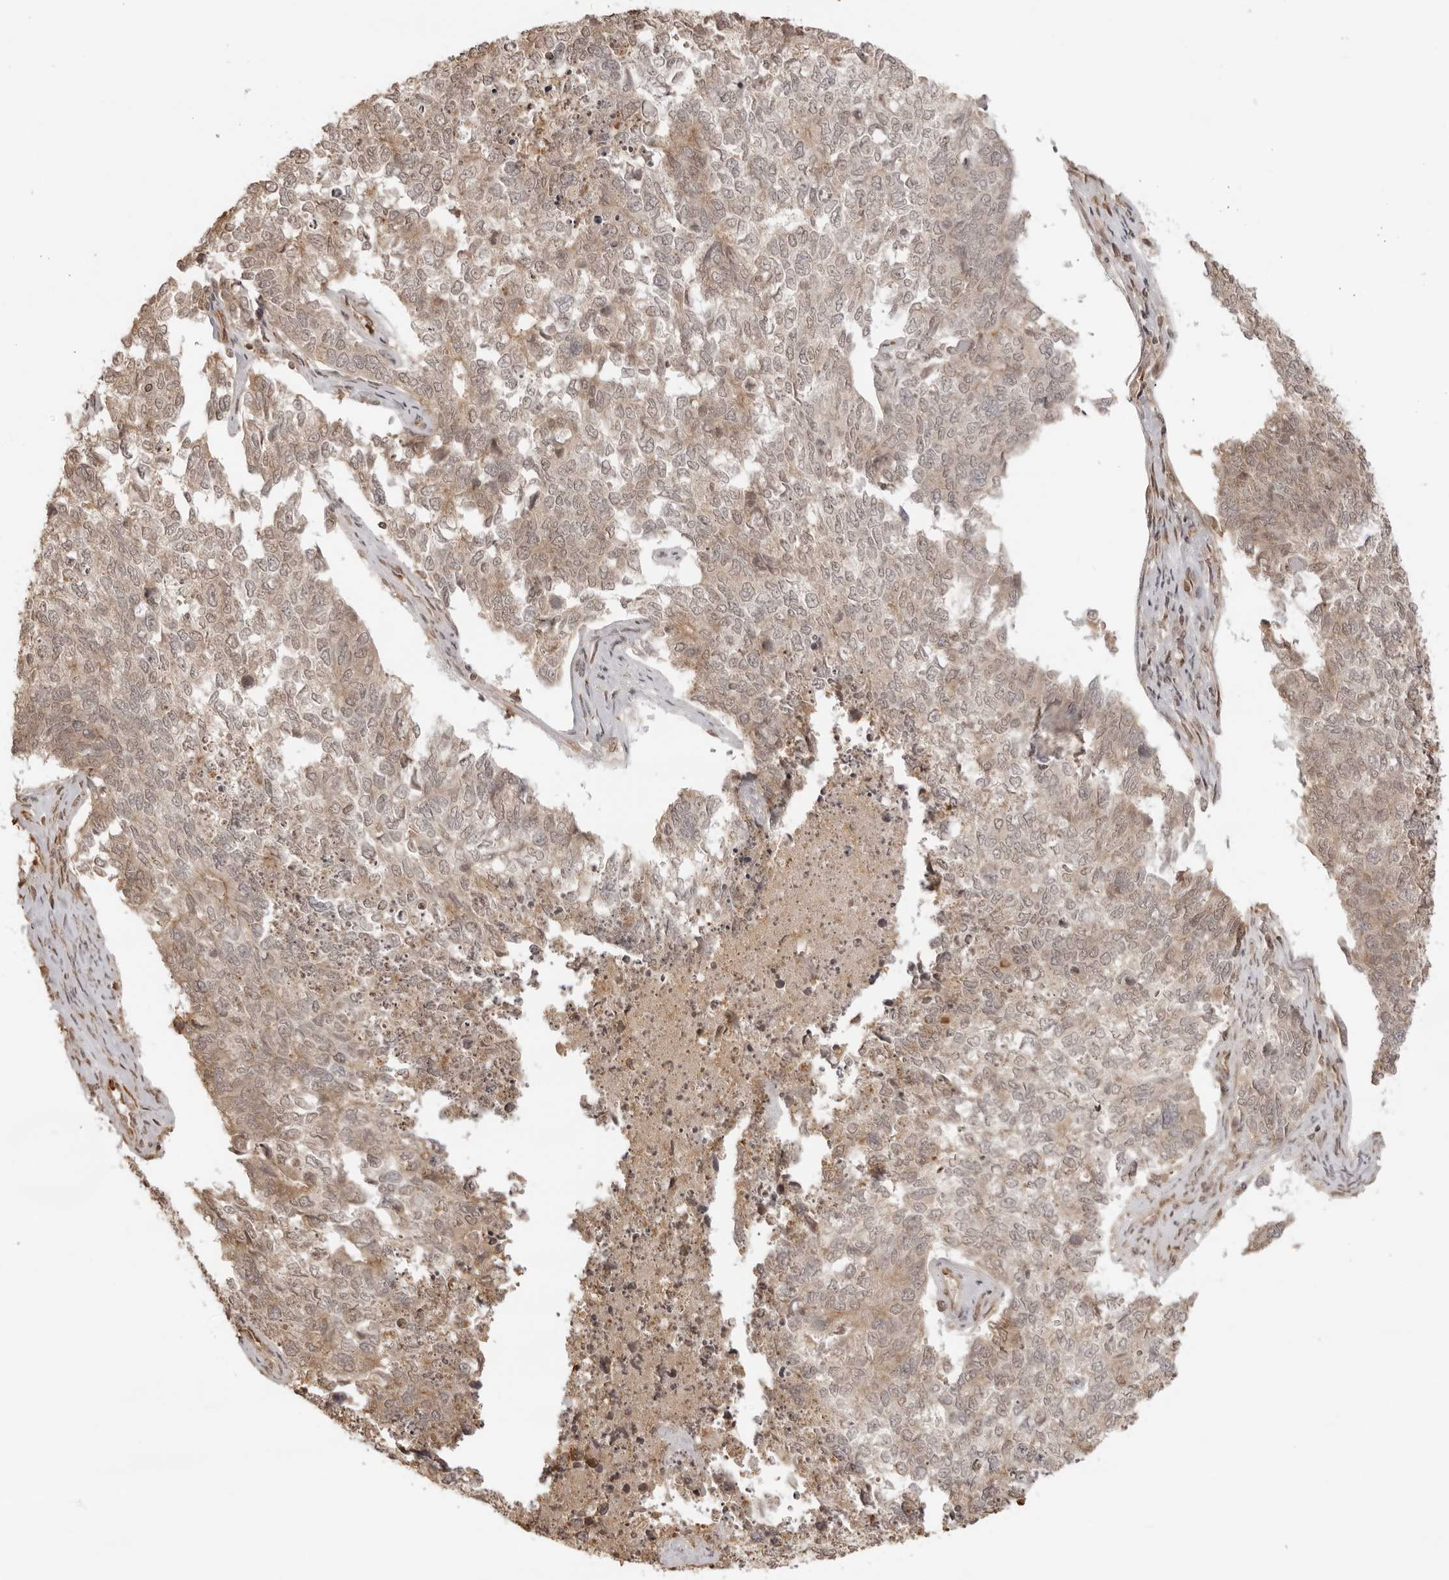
{"staining": {"intensity": "weak", "quantity": "25%-75%", "location": "cytoplasmic/membranous,nuclear"}, "tissue": "cervical cancer", "cell_type": "Tumor cells", "image_type": "cancer", "snomed": [{"axis": "morphology", "description": "Squamous cell carcinoma, NOS"}, {"axis": "topography", "description": "Cervix"}], "caption": "The histopathology image reveals a brown stain indicating the presence of a protein in the cytoplasmic/membranous and nuclear of tumor cells in cervical cancer (squamous cell carcinoma).", "gene": "IKBKE", "patient": {"sex": "female", "age": 63}}